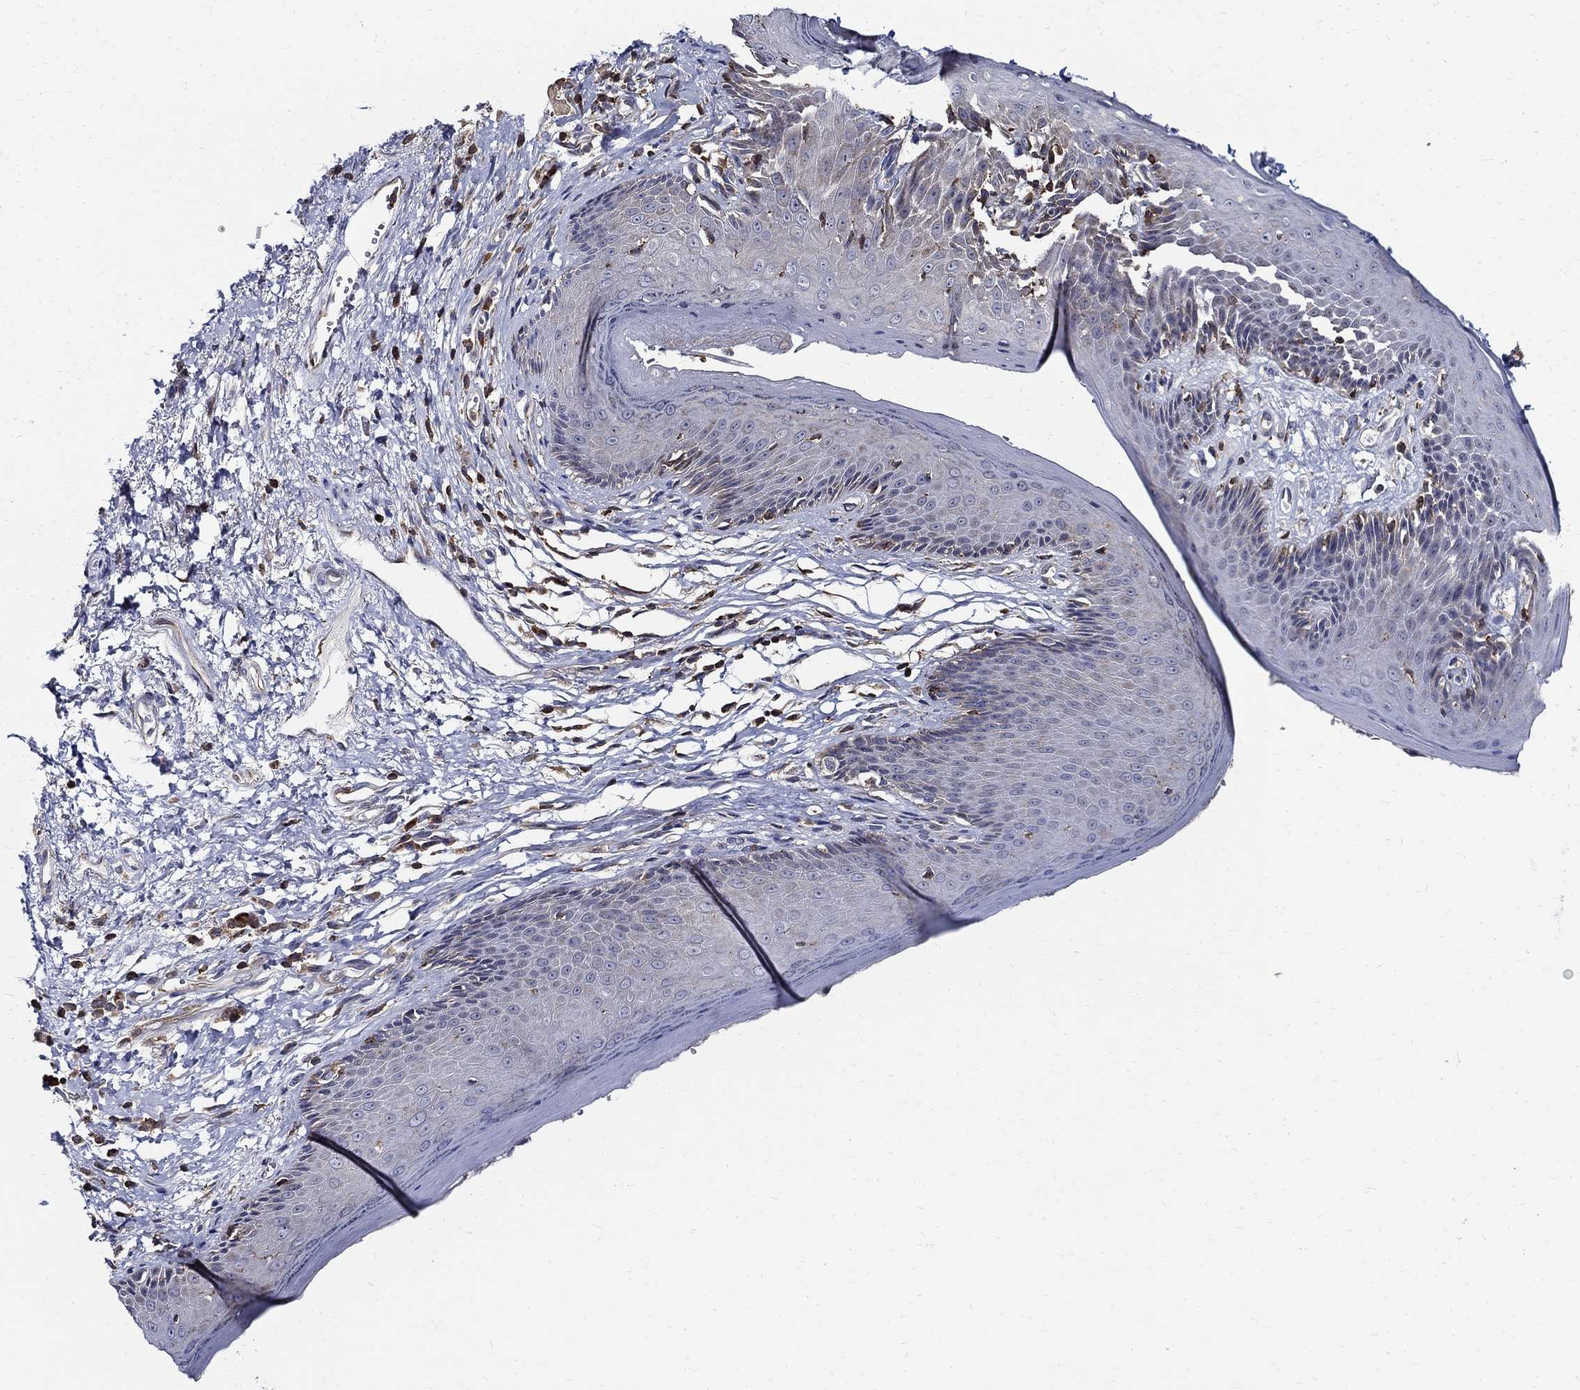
{"staining": {"intensity": "negative", "quantity": "none", "location": "none"}, "tissue": "skin", "cell_type": "Epidermal cells", "image_type": "normal", "snomed": [{"axis": "morphology", "description": "Normal tissue, NOS"}, {"axis": "morphology", "description": "Adenocarcinoma, NOS"}, {"axis": "topography", "description": "Rectum"}, {"axis": "topography", "description": "Anal"}], "caption": "High magnification brightfield microscopy of normal skin stained with DAB (brown) and counterstained with hematoxylin (blue): epidermal cells show no significant positivity. (Immunohistochemistry (ihc), brightfield microscopy, high magnification).", "gene": "AGAP2", "patient": {"sex": "female", "age": 68}}